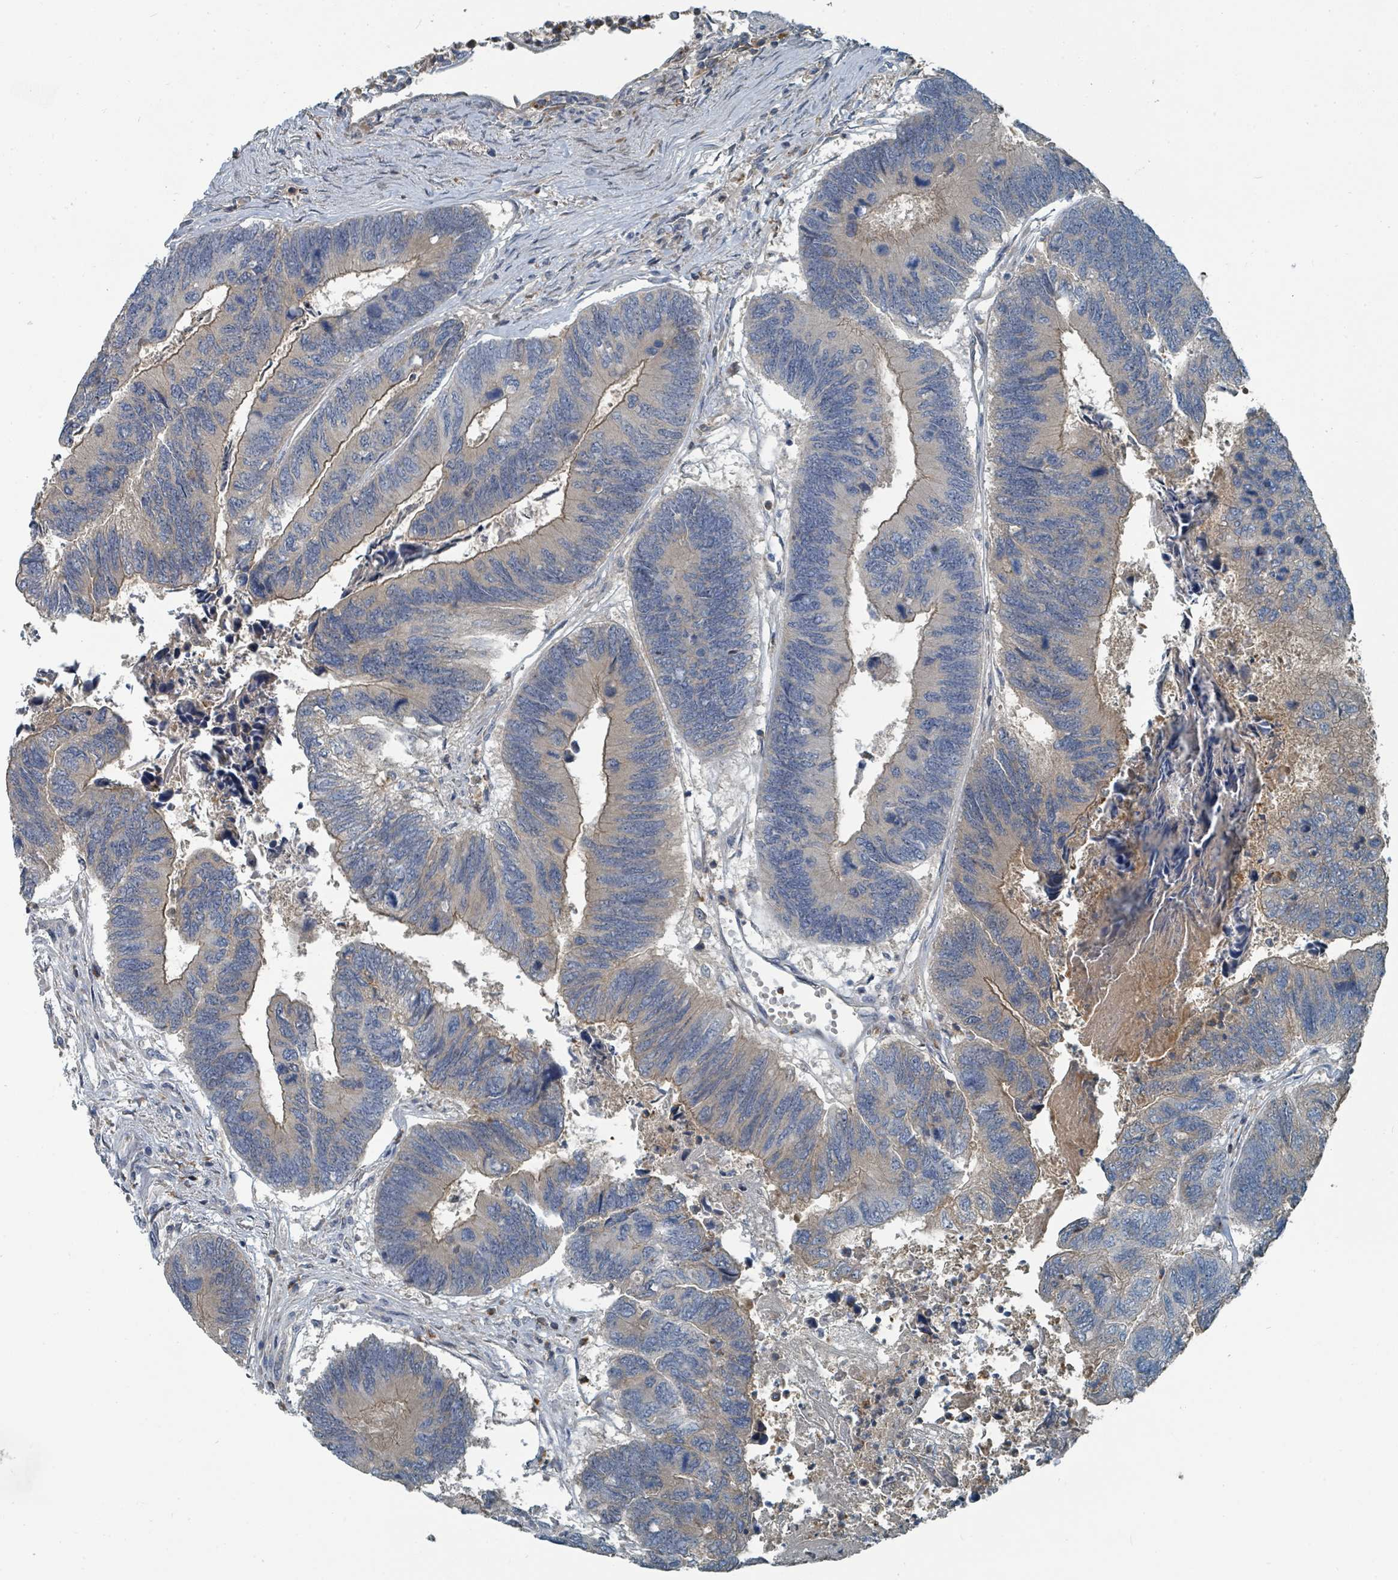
{"staining": {"intensity": "moderate", "quantity": "<25%", "location": "cytoplasmic/membranous"}, "tissue": "colorectal cancer", "cell_type": "Tumor cells", "image_type": "cancer", "snomed": [{"axis": "morphology", "description": "Adenocarcinoma, NOS"}, {"axis": "topography", "description": "Colon"}], "caption": "Colorectal adenocarcinoma stained for a protein exhibits moderate cytoplasmic/membranous positivity in tumor cells. The protein of interest is shown in brown color, while the nuclei are stained blue.", "gene": "SLC44A5", "patient": {"sex": "female", "age": 67}}